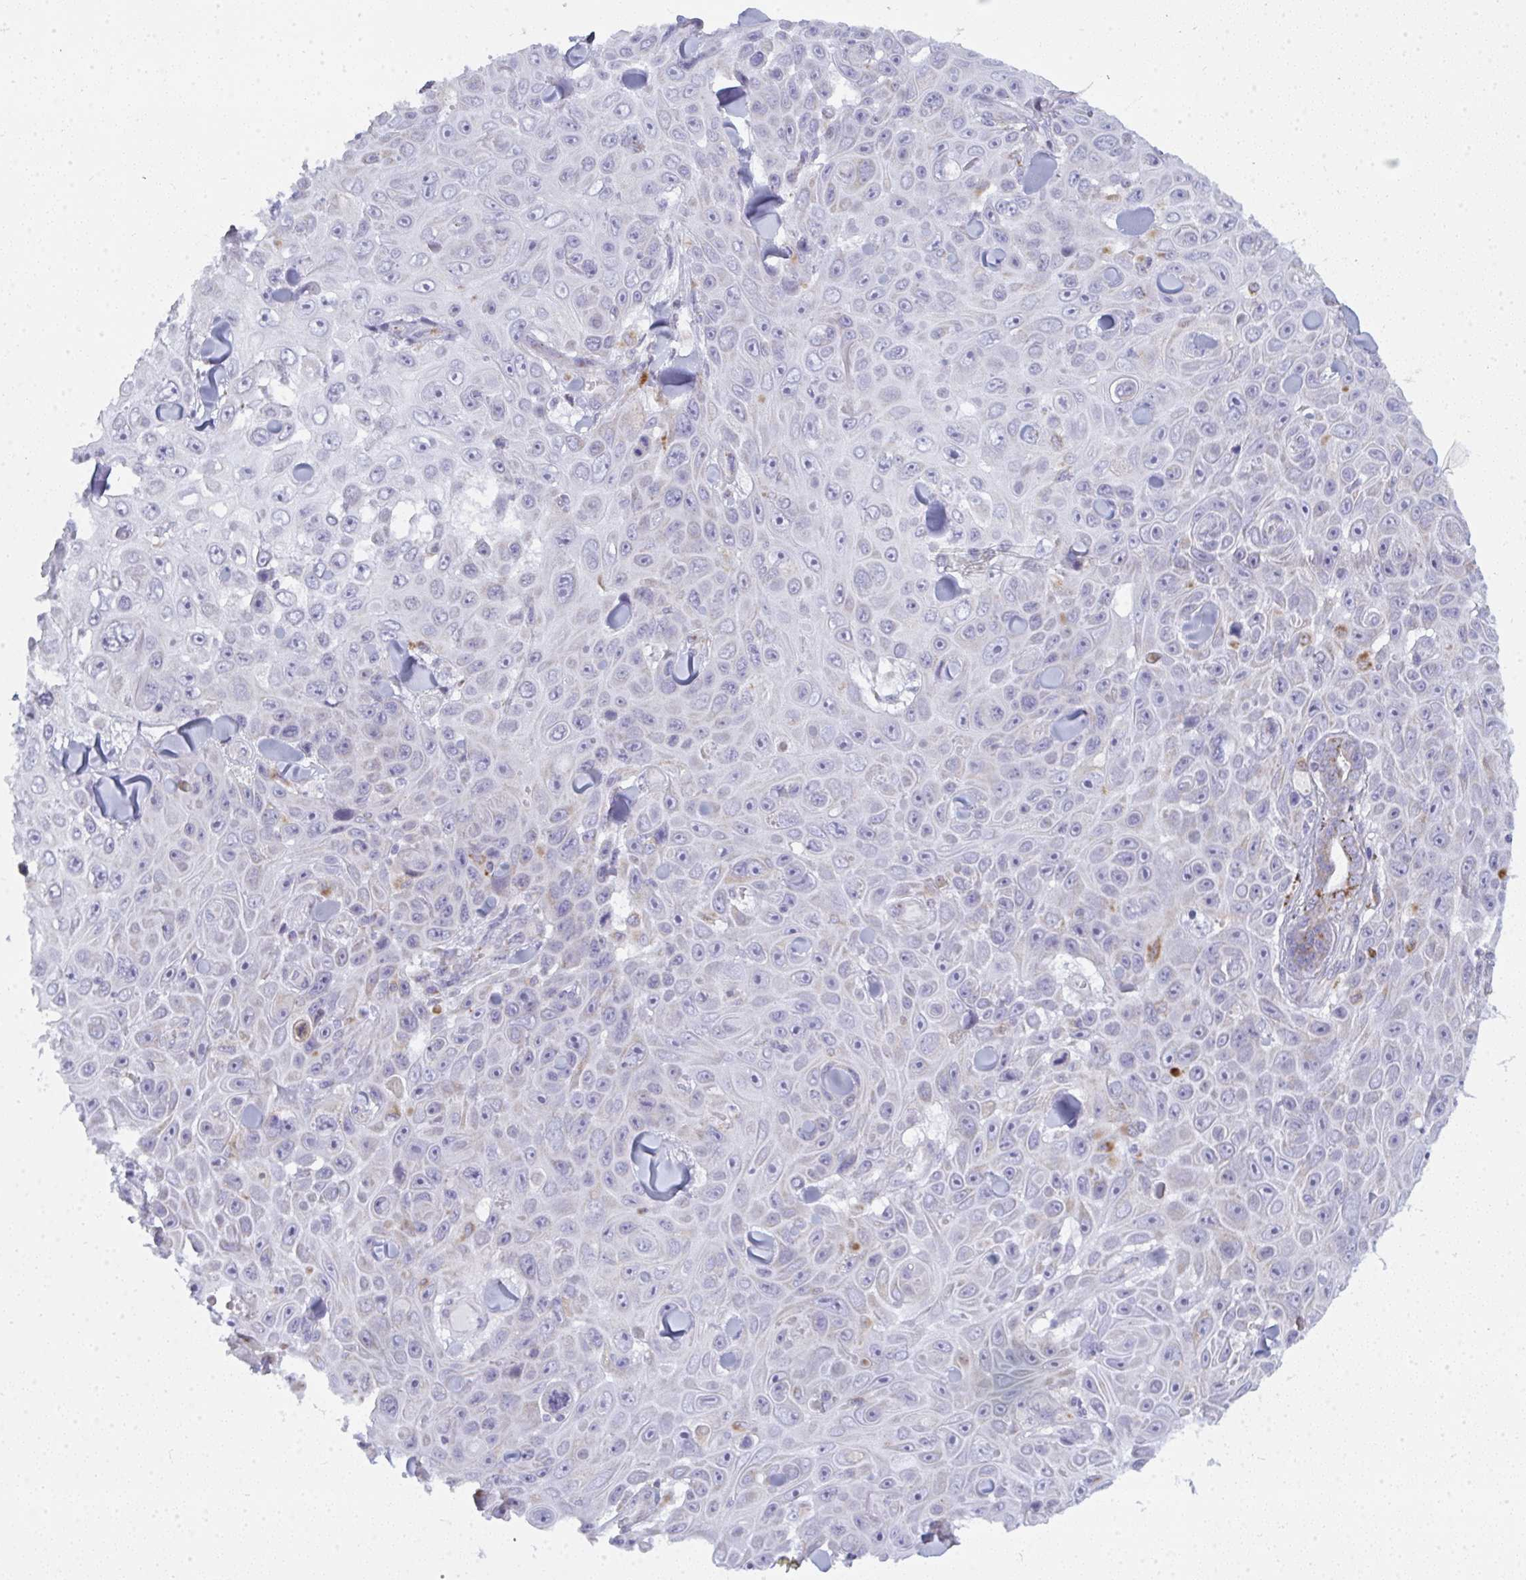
{"staining": {"intensity": "negative", "quantity": "none", "location": "none"}, "tissue": "skin cancer", "cell_type": "Tumor cells", "image_type": "cancer", "snomed": [{"axis": "morphology", "description": "Squamous cell carcinoma, NOS"}, {"axis": "topography", "description": "Skin"}], "caption": "The immunohistochemistry photomicrograph has no significant staining in tumor cells of skin cancer (squamous cell carcinoma) tissue.", "gene": "ATG9A", "patient": {"sex": "male", "age": 82}}